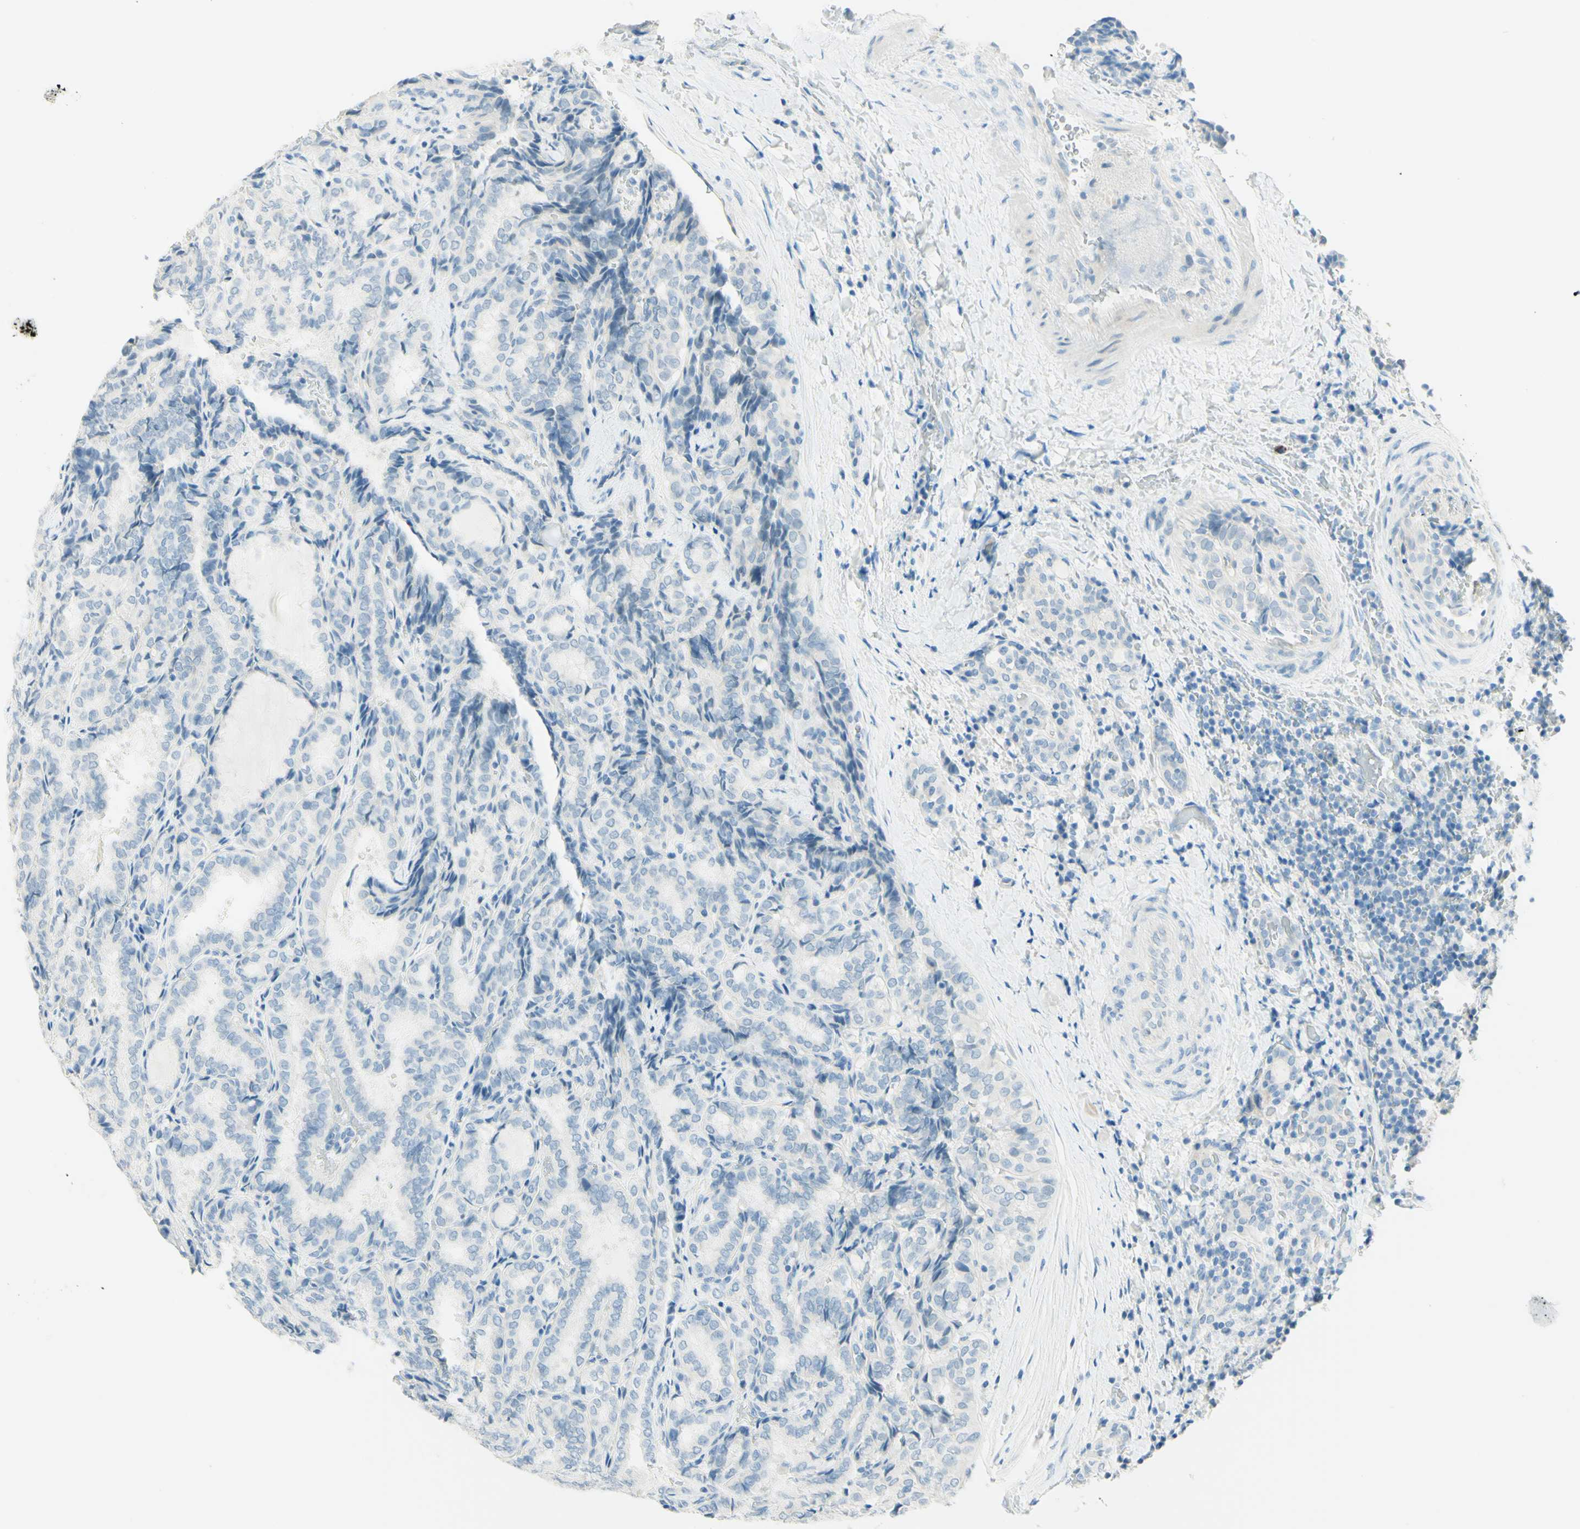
{"staining": {"intensity": "negative", "quantity": "none", "location": "none"}, "tissue": "thyroid cancer", "cell_type": "Tumor cells", "image_type": "cancer", "snomed": [{"axis": "morphology", "description": "Normal tissue, NOS"}, {"axis": "morphology", "description": "Papillary adenocarcinoma, NOS"}, {"axis": "topography", "description": "Thyroid gland"}], "caption": "Histopathology image shows no protein expression in tumor cells of thyroid cancer tissue.", "gene": "TMEM132D", "patient": {"sex": "female", "age": 30}}